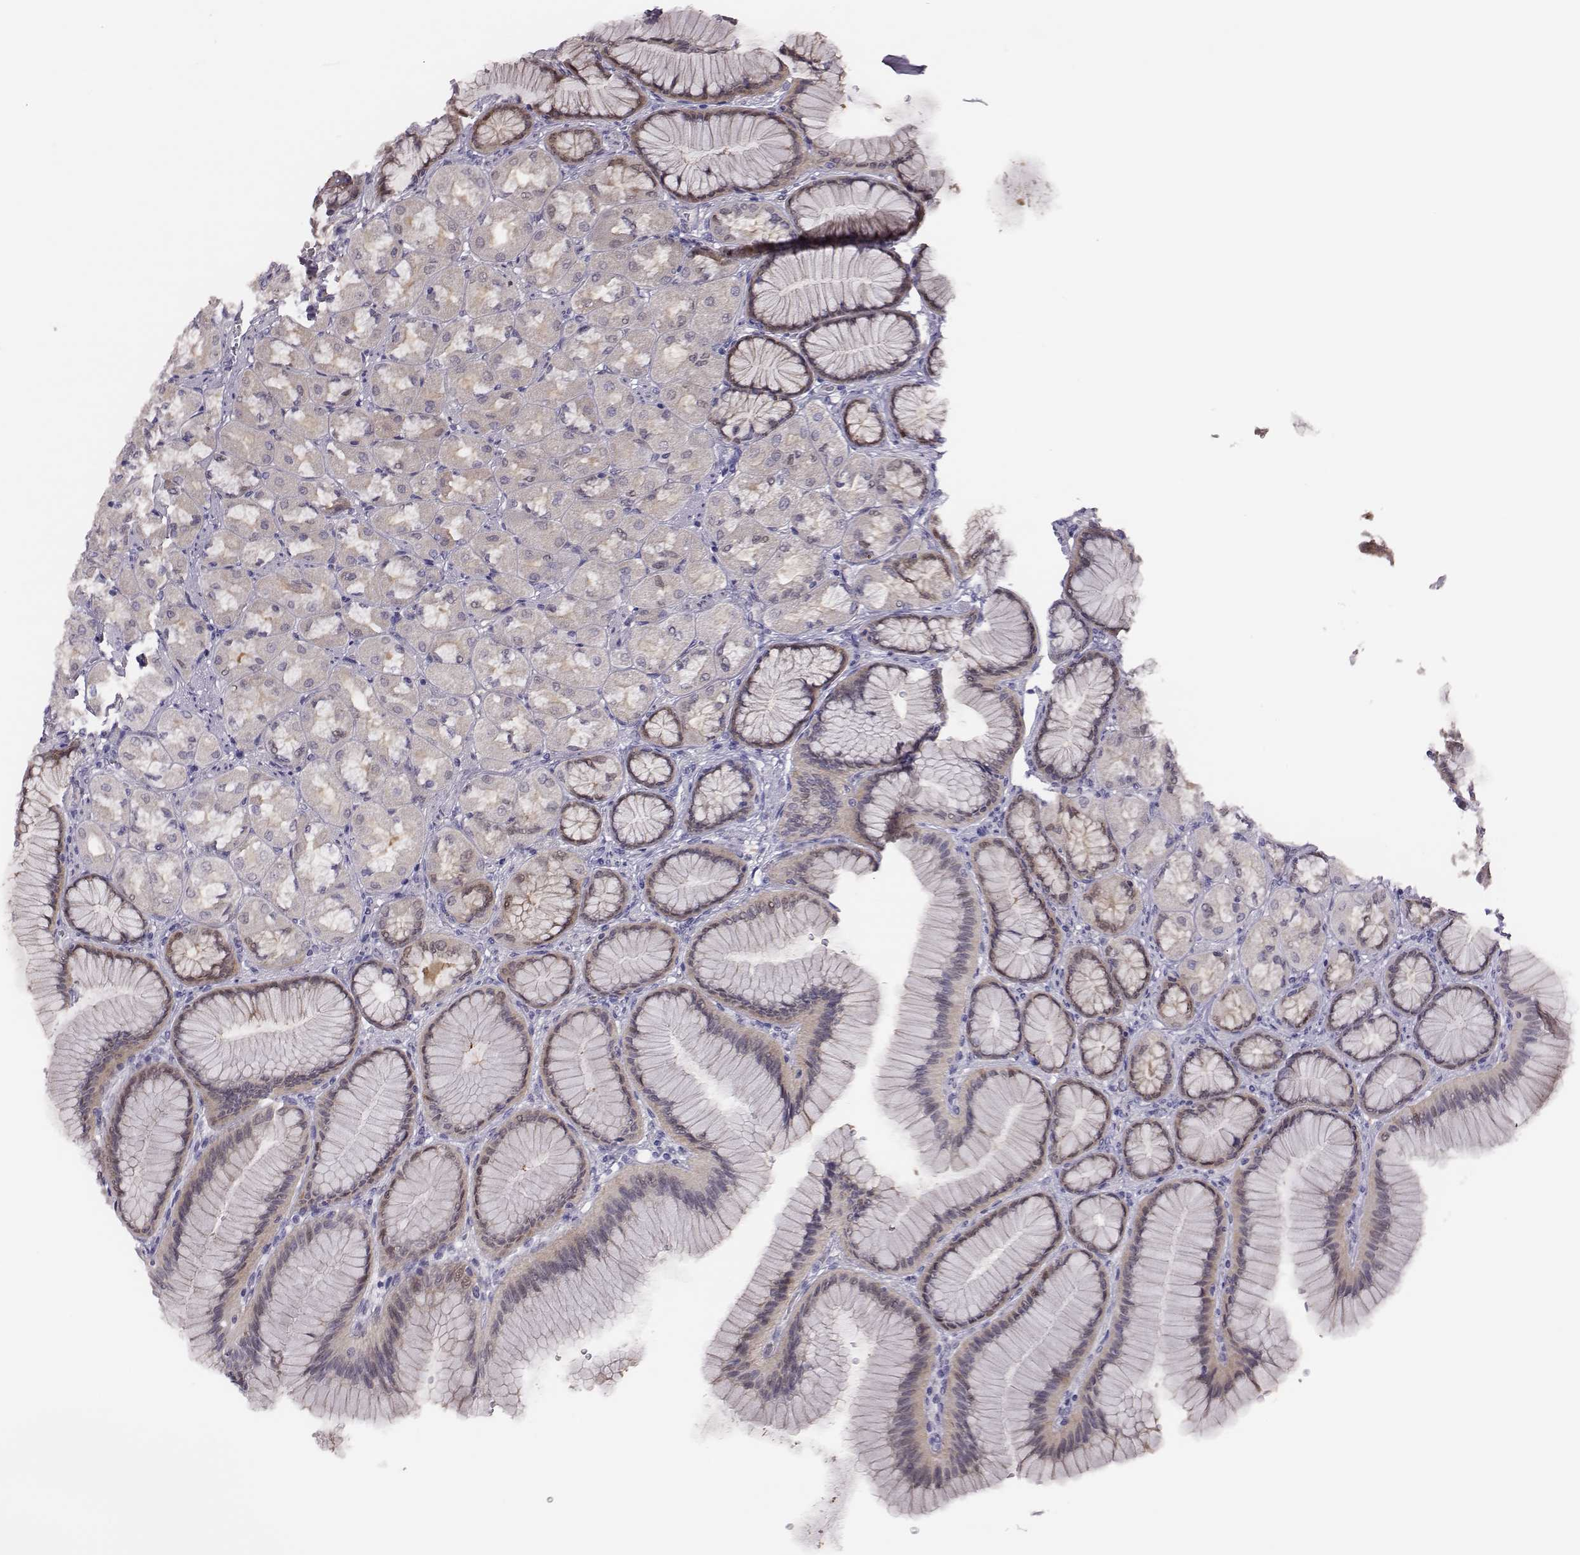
{"staining": {"intensity": "negative", "quantity": "none", "location": "none"}, "tissue": "stomach", "cell_type": "Glandular cells", "image_type": "normal", "snomed": [{"axis": "morphology", "description": "Normal tissue, NOS"}, {"axis": "morphology", "description": "Adenocarcinoma, NOS"}, {"axis": "morphology", "description": "Adenocarcinoma, High grade"}, {"axis": "topography", "description": "Stomach, upper"}, {"axis": "topography", "description": "Stomach"}], "caption": "This photomicrograph is of unremarkable stomach stained with immunohistochemistry (IHC) to label a protein in brown with the nuclei are counter-stained blue. There is no expression in glandular cells.", "gene": "SCML2", "patient": {"sex": "female", "age": 65}}